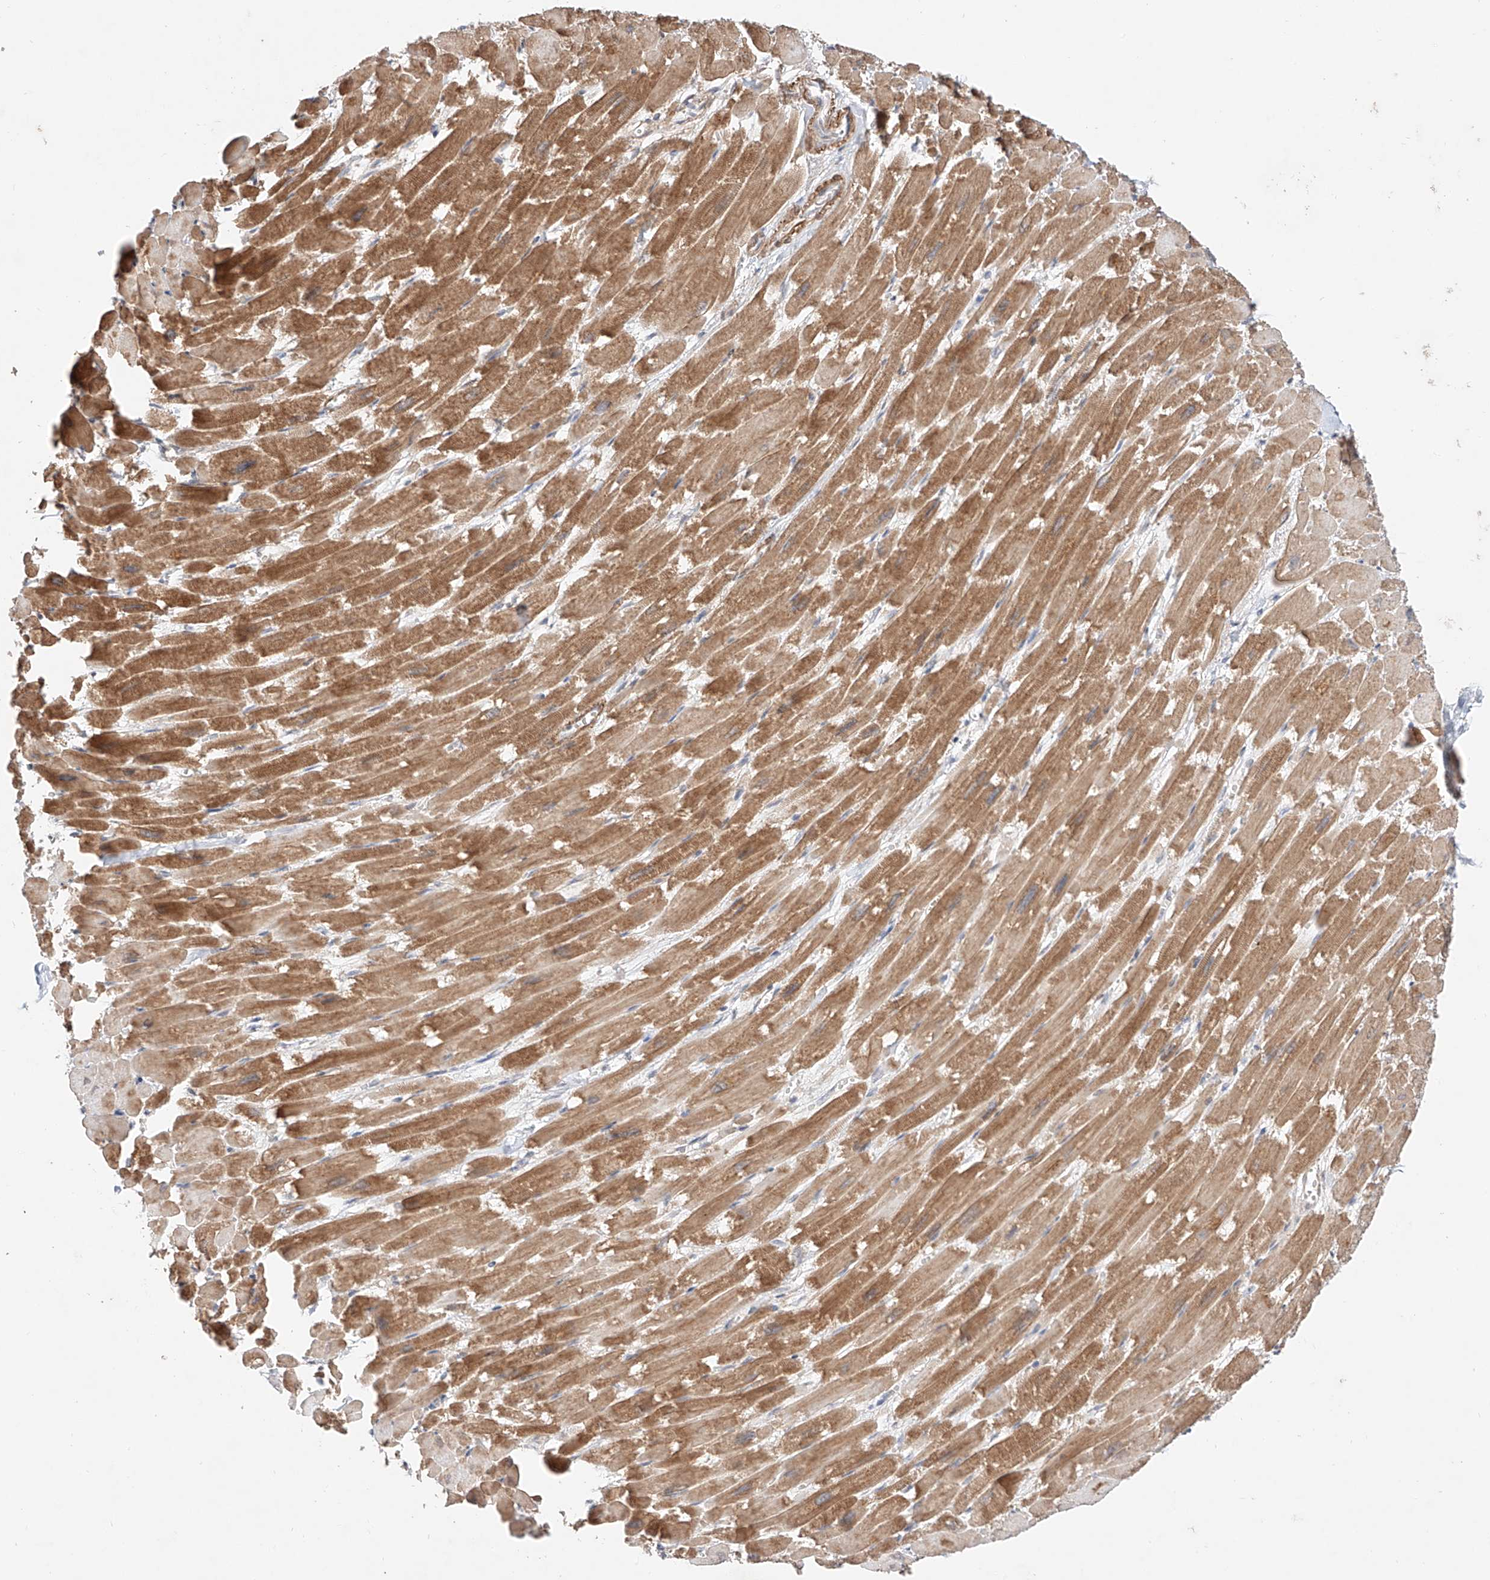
{"staining": {"intensity": "moderate", "quantity": "25%-75%", "location": "cytoplasmic/membranous"}, "tissue": "heart muscle", "cell_type": "Cardiomyocytes", "image_type": "normal", "snomed": [{"axis": "morphology", "description": "Normal tissue, NOS"}, {"axis": "topography", "description": "Heart"}], "caption": "Cardiomyocytes show medium levels of moderate cytoplasmic/membranous staining in about 25%-75% of cells in benign heart muscle.", "gene": "TSR2", "patient": {"sex": "male", "age": 54}}